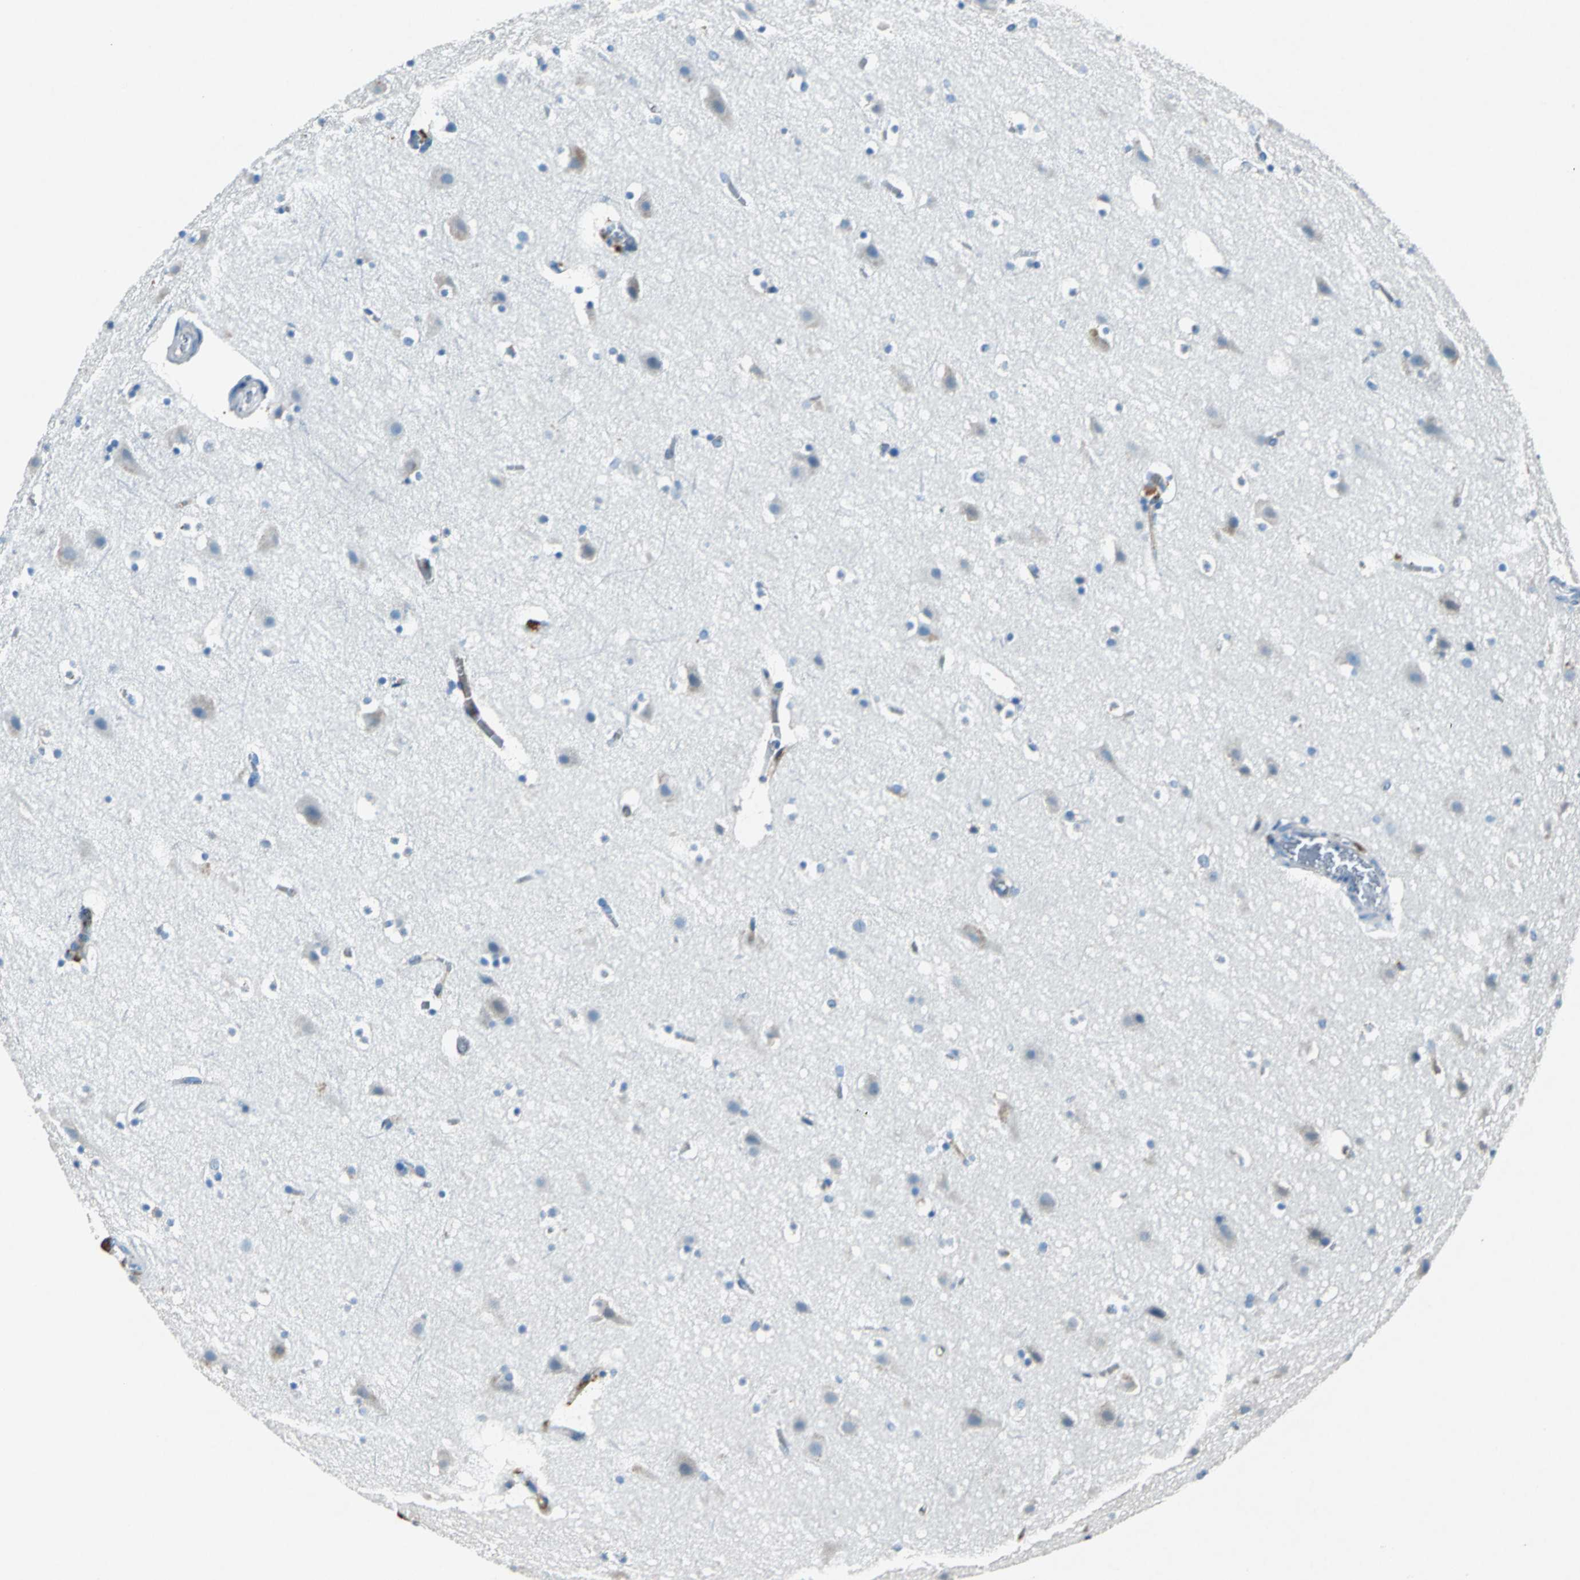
{"staining": {"intensity": "weak", "quantity": "25%-75%", "location": "cytoplasmic/membranous"}, "tissue": "cerebral cortex", "cell_type": "Endothelial cells", "image_type": "normal", "snomed": [{"axis": "morphology", "description": "Normal tissue, NOS"}, {"axis": "topography", "description": "Cerebral cortex"}], "caption": "Endothelial cells reveal low levels of weak cytoplasmic/membranous positivity in approximately 25%-75% of cells in normal cerebral cortex. The protein of interest is stained brown, and the nuclei are stained in blue (DAB IHC with brightfield microscopy, high magnification).", "gene": "RPS13", "patient": {"sex": "male", "age": 45}}